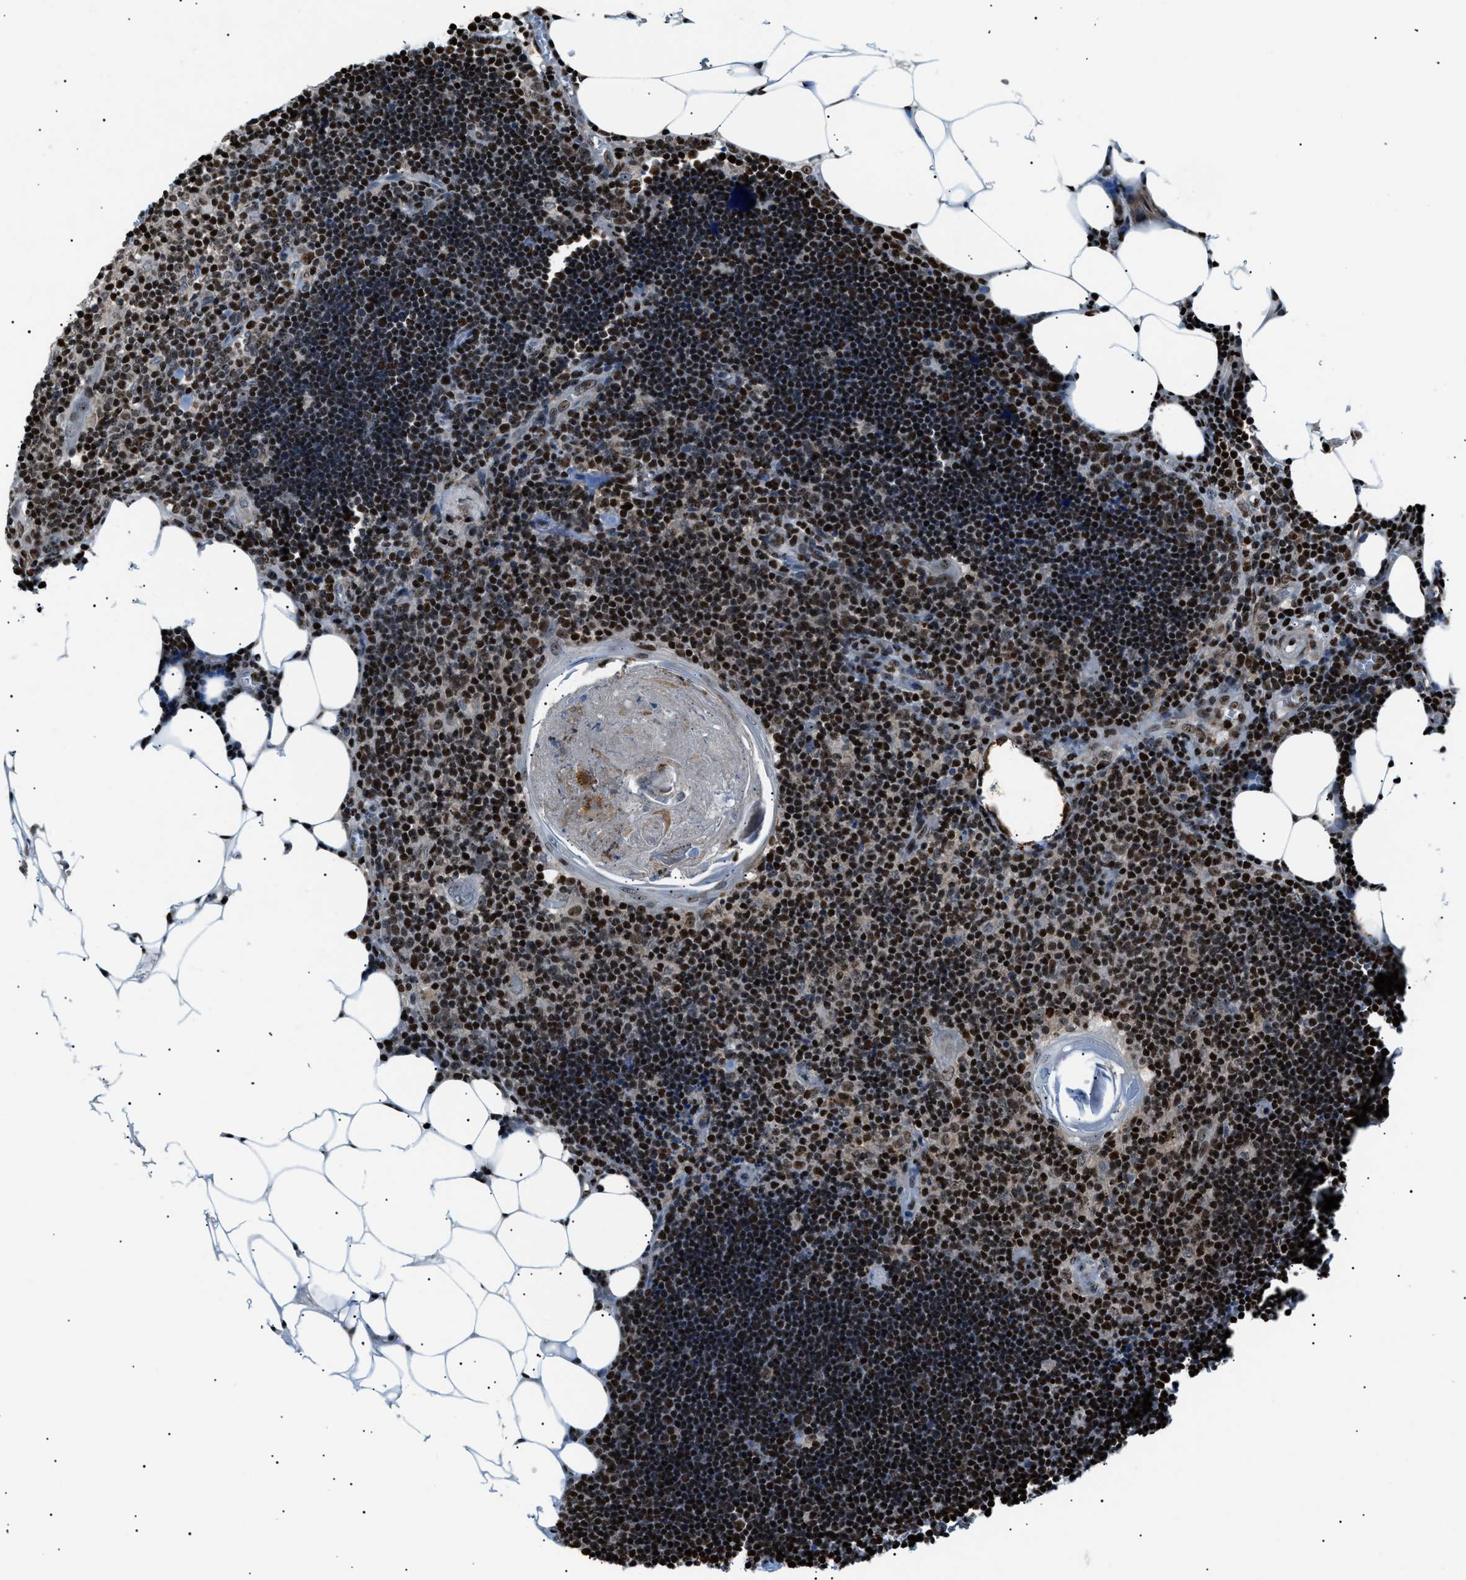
{"staining": {"intensity": "moderate", "quantity": "25%-75%", "location": "nuclear"}, "tissue": "lymph node", "cell_type": "Germinal center cells", "image_type": "normal", "snomed": [{"axis": "morphology", "description": "Normal tissue, NOS"}, {"axis": "topography", "description": "Lymph node"}], "caption": "Unremarkable lymph node demonstrates moderate nuclear positivity in about 25%-75% of germinal center cells, visualized by immunohistochemistry. The protein is shown in brown color, while the nuclei are stained blue.", "gene": "PRKX", "patient": {"sex": "male", "age": 33}}